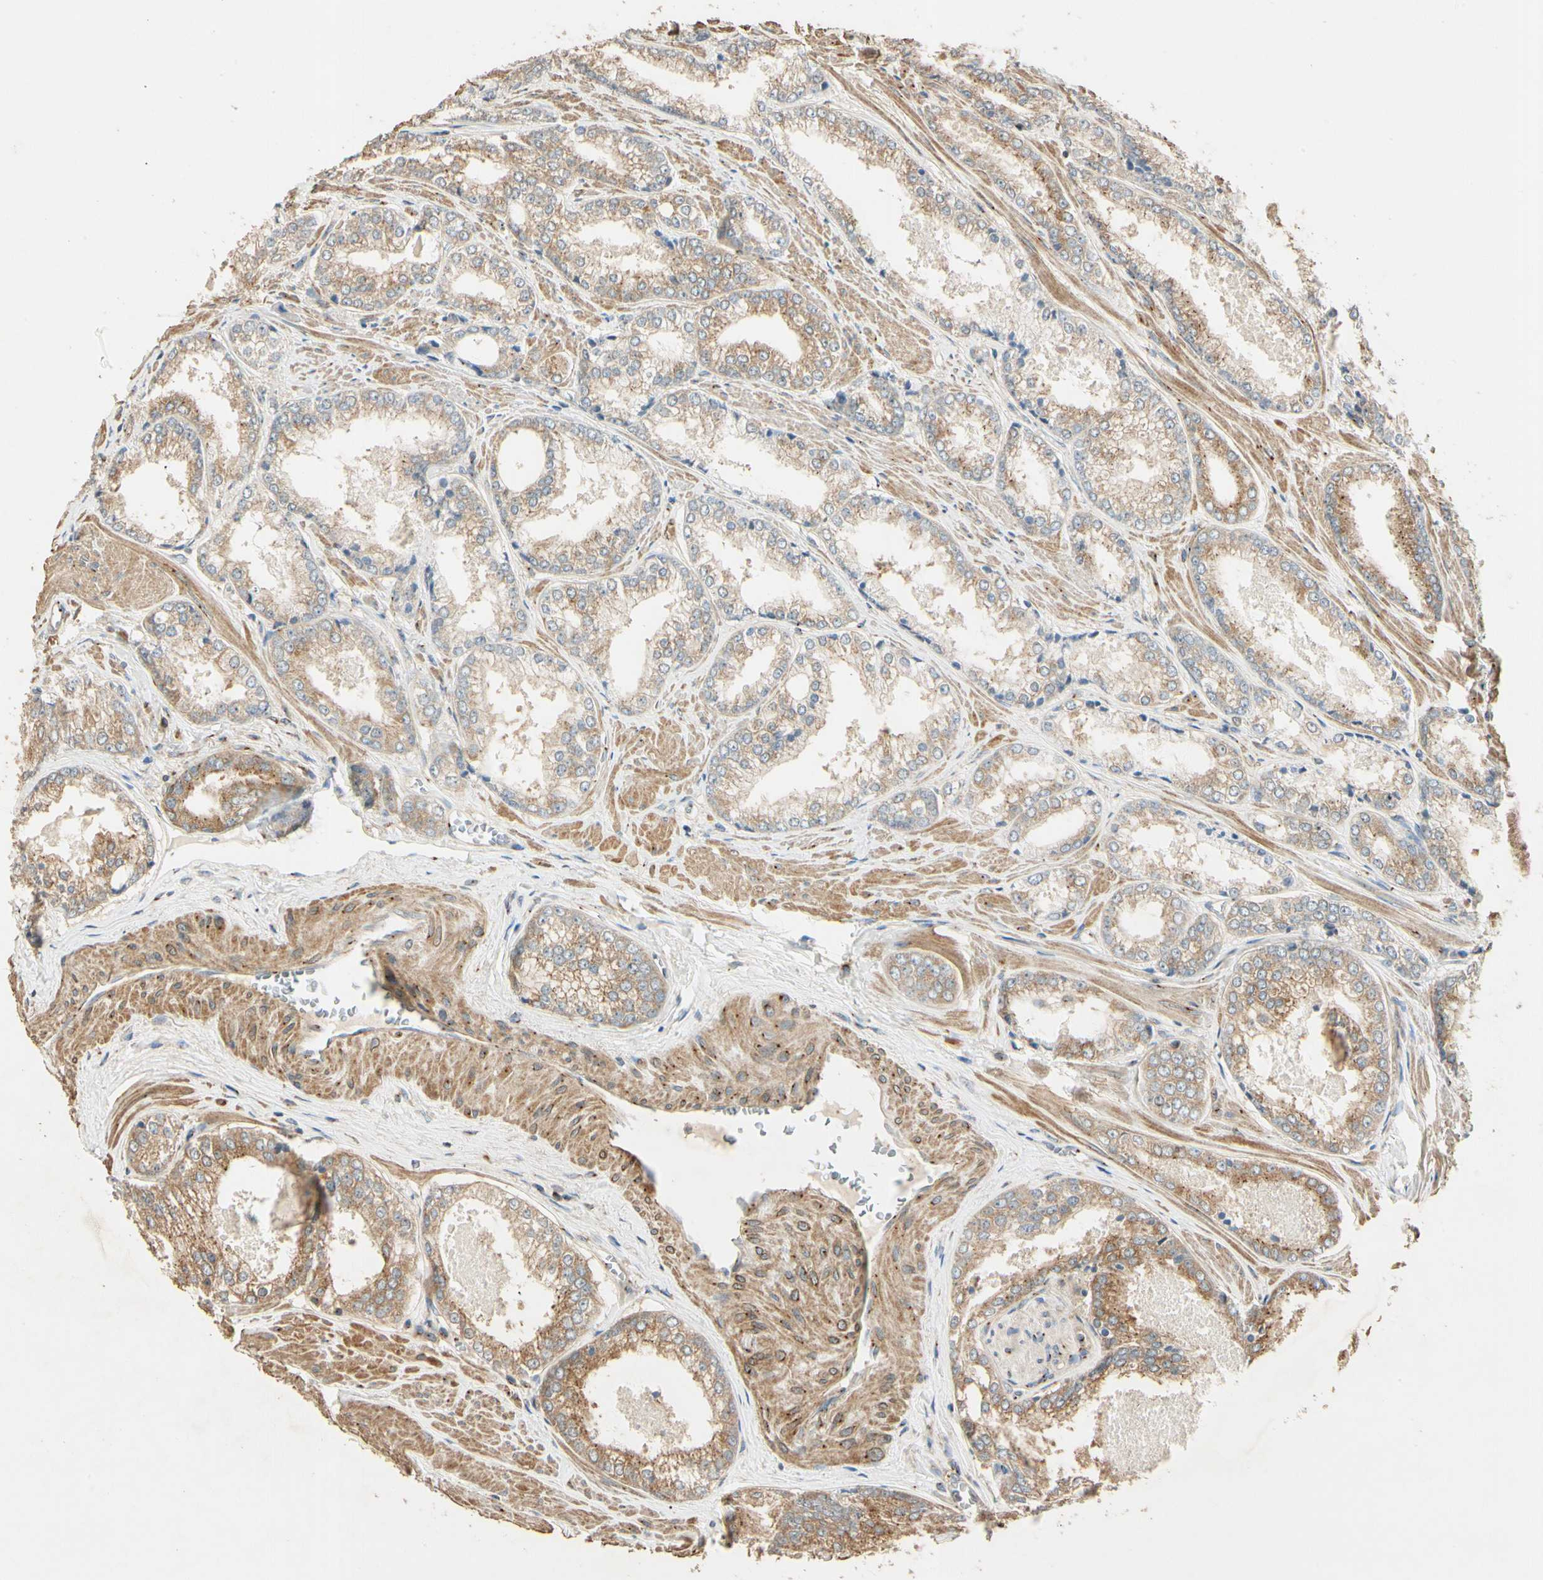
{"staining": {"intensity": "moderate", "quantity": "25%-75%", "location": "cytoplasmic/membranous"}, "tissue": "prostate cancer", "cell_type": "Tumor cells", "image_type": "cancer", "snomed": [{"axis": "morphology", "description": "Adenocarcinoma, Low grade"}, {"axis": "topography", "description": "Prostate"}], "caption": "Tumor cells demonstrate medium levels of moderate cytoplasmic/membranous expression in approximately 25%-75% of cells in prostate adenocarcinoma (low-grade).", "gene": "AKAP9", "patient": {"sex": "male", "age": 64}}